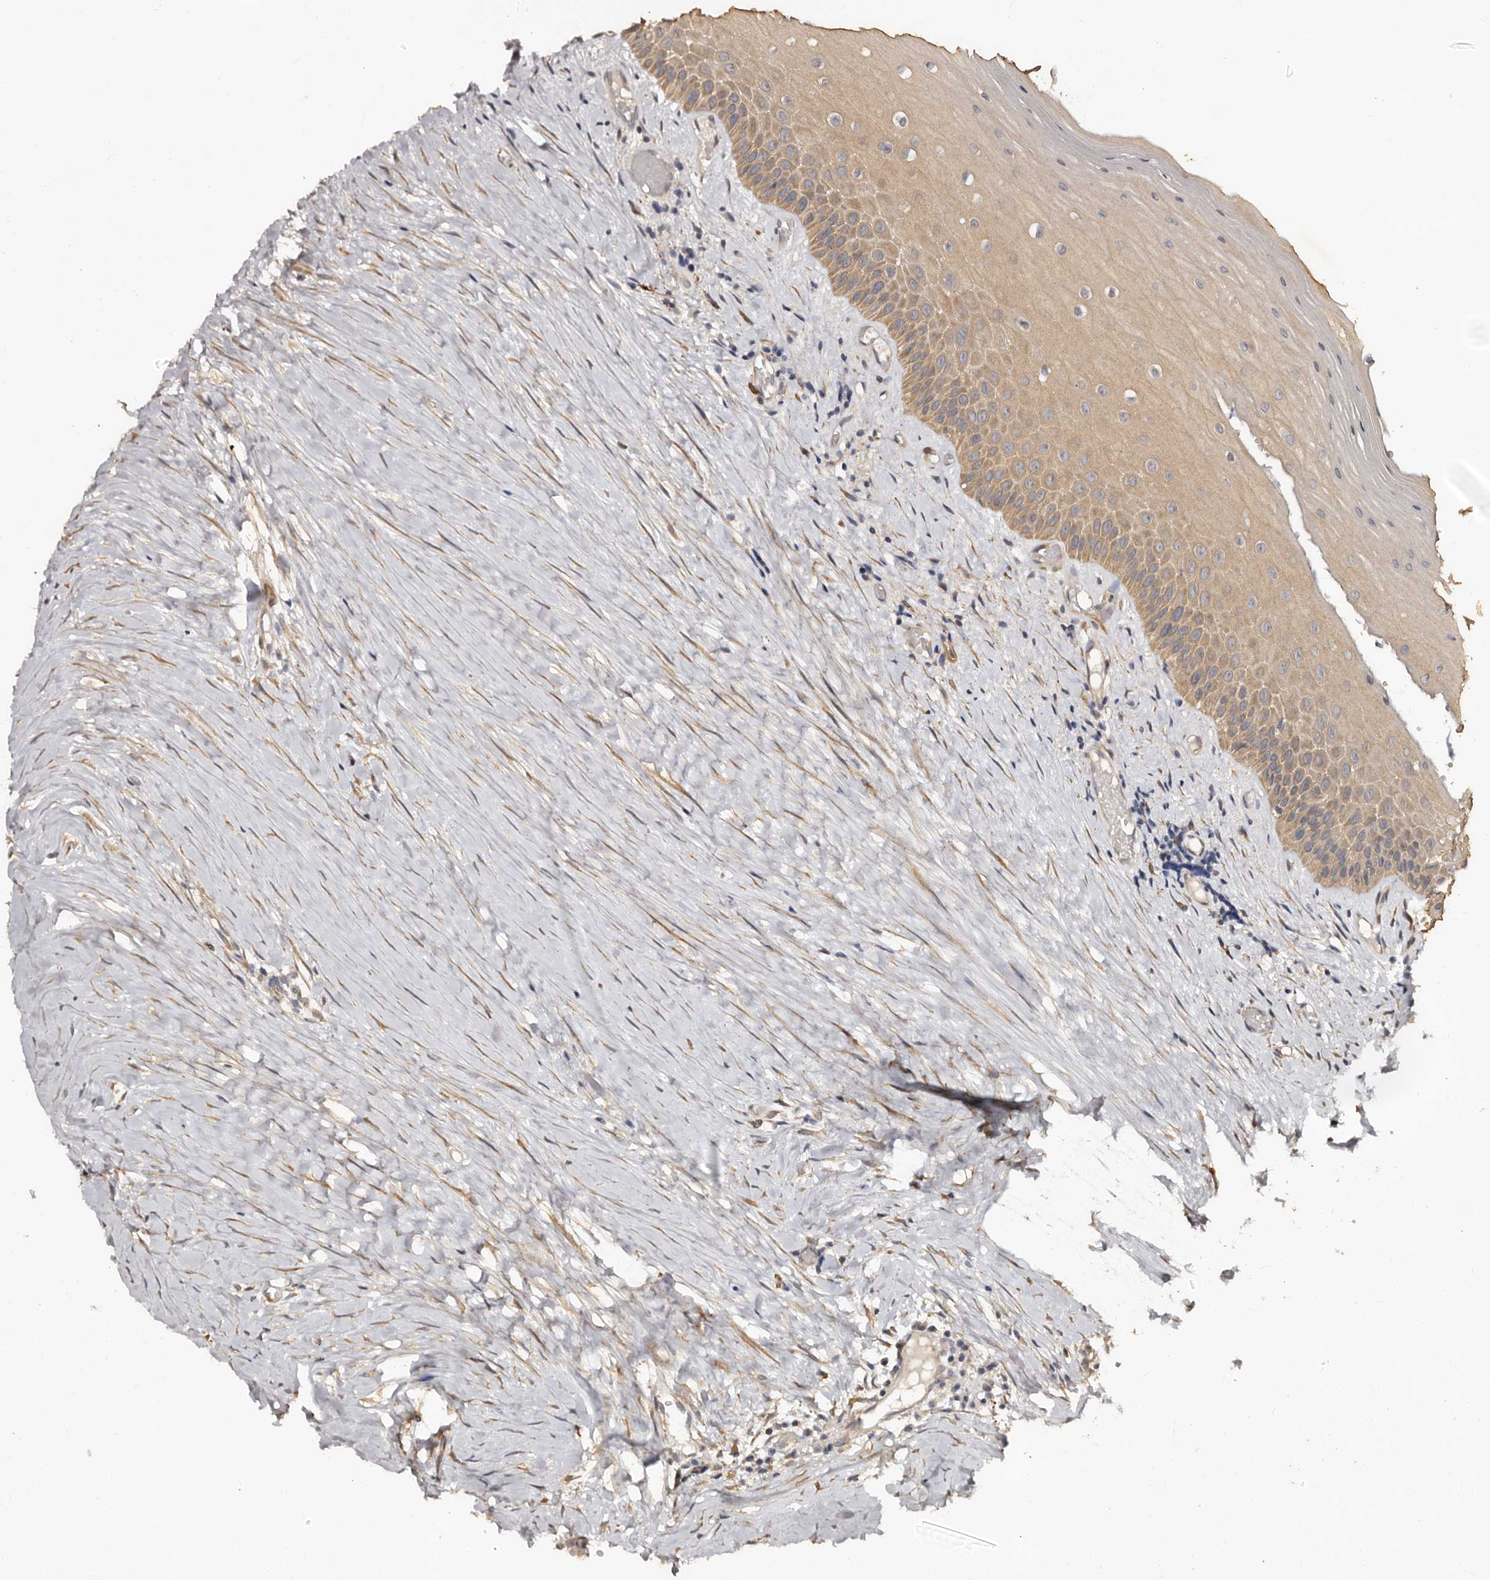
{"staining": {"intensity": "moderate", "quantity": ">75%", "location": "cytoplasmic/membranous"}, "tissue": "oral mucosa", "cell_type": "Squamous epithelial cells", "image_type": "normal", "snomed": [{"axis": "morphology", "description": "Normal tissue, NOS"}, {"axis": "topography", "description": "Skeletal muscle"}, {"axis": "topography", "description": "Oral tissue"}, {"axis": "topography", "description": "Peripheral nerve tissue"}], "caption": "About >75% of squamous epithelial cells in unremarkable oral mucosa demonstrate moderate cytoplasmic/membranous protein positivity as visualized by brown immunohistochemical staining.", "gene": "TBC1D22B", "patient": {"sex": "female", "age": 84}}